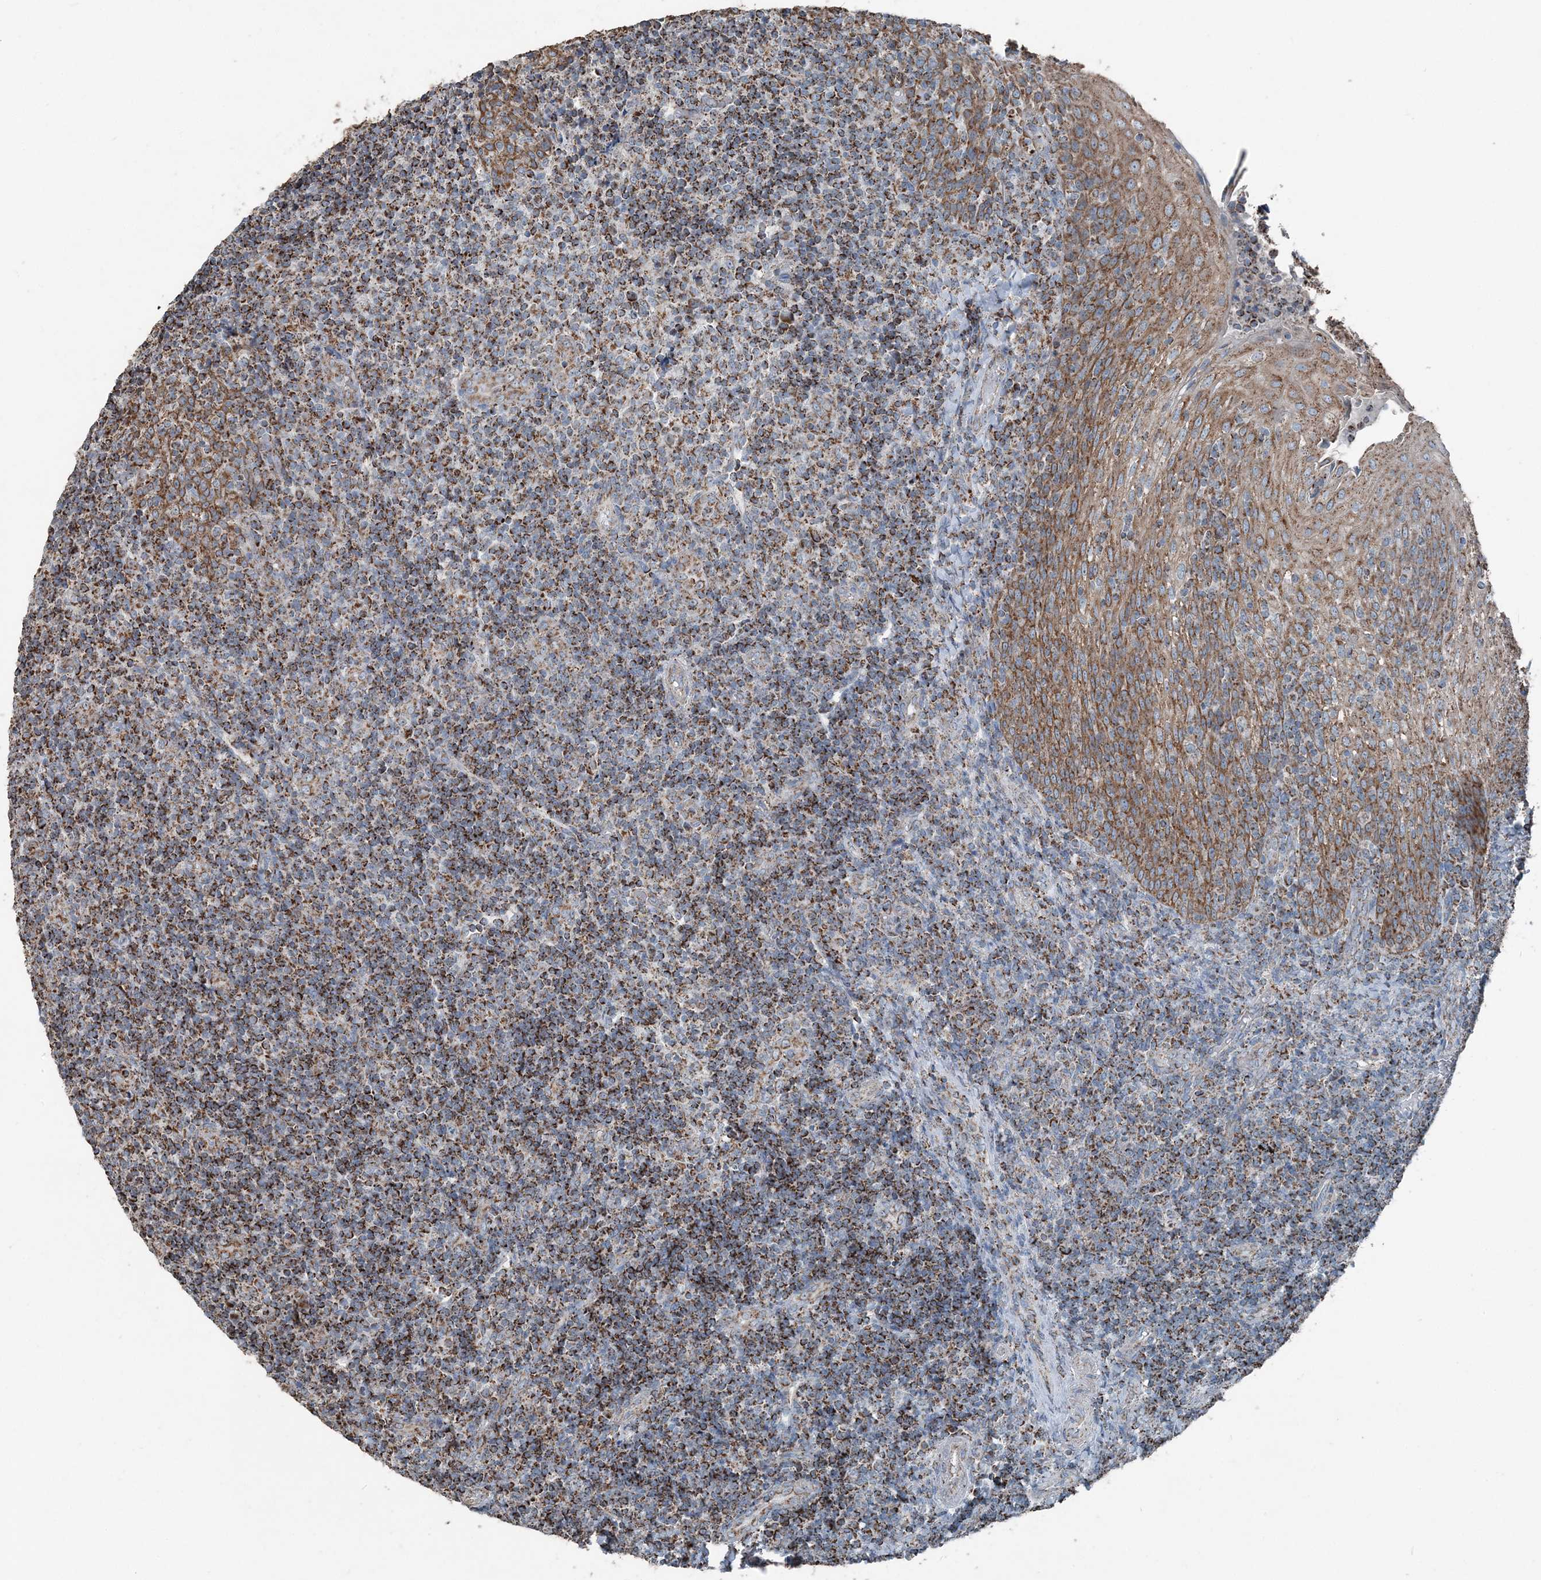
{"staining": {"intensity": "moderate", "quantity": ">75%", "location": "cytoplasmic/membranous"}, "tissue": "tonsil", "cell_type": "Germinal center cells", "image_type": "normal", "snomed": [{"axis": "morphology", "description": "Normal tissue, NOS"}, {"axis": "topography", "description": "Tonsil"}], "caption": "The immunohistochemical stain shows moderate cytoplasmic/membranous positivity in germinal center cells of unremarkable tonsil.", "gene": "SUCLG1", "patient": {"sex": "female", "age": 19}}